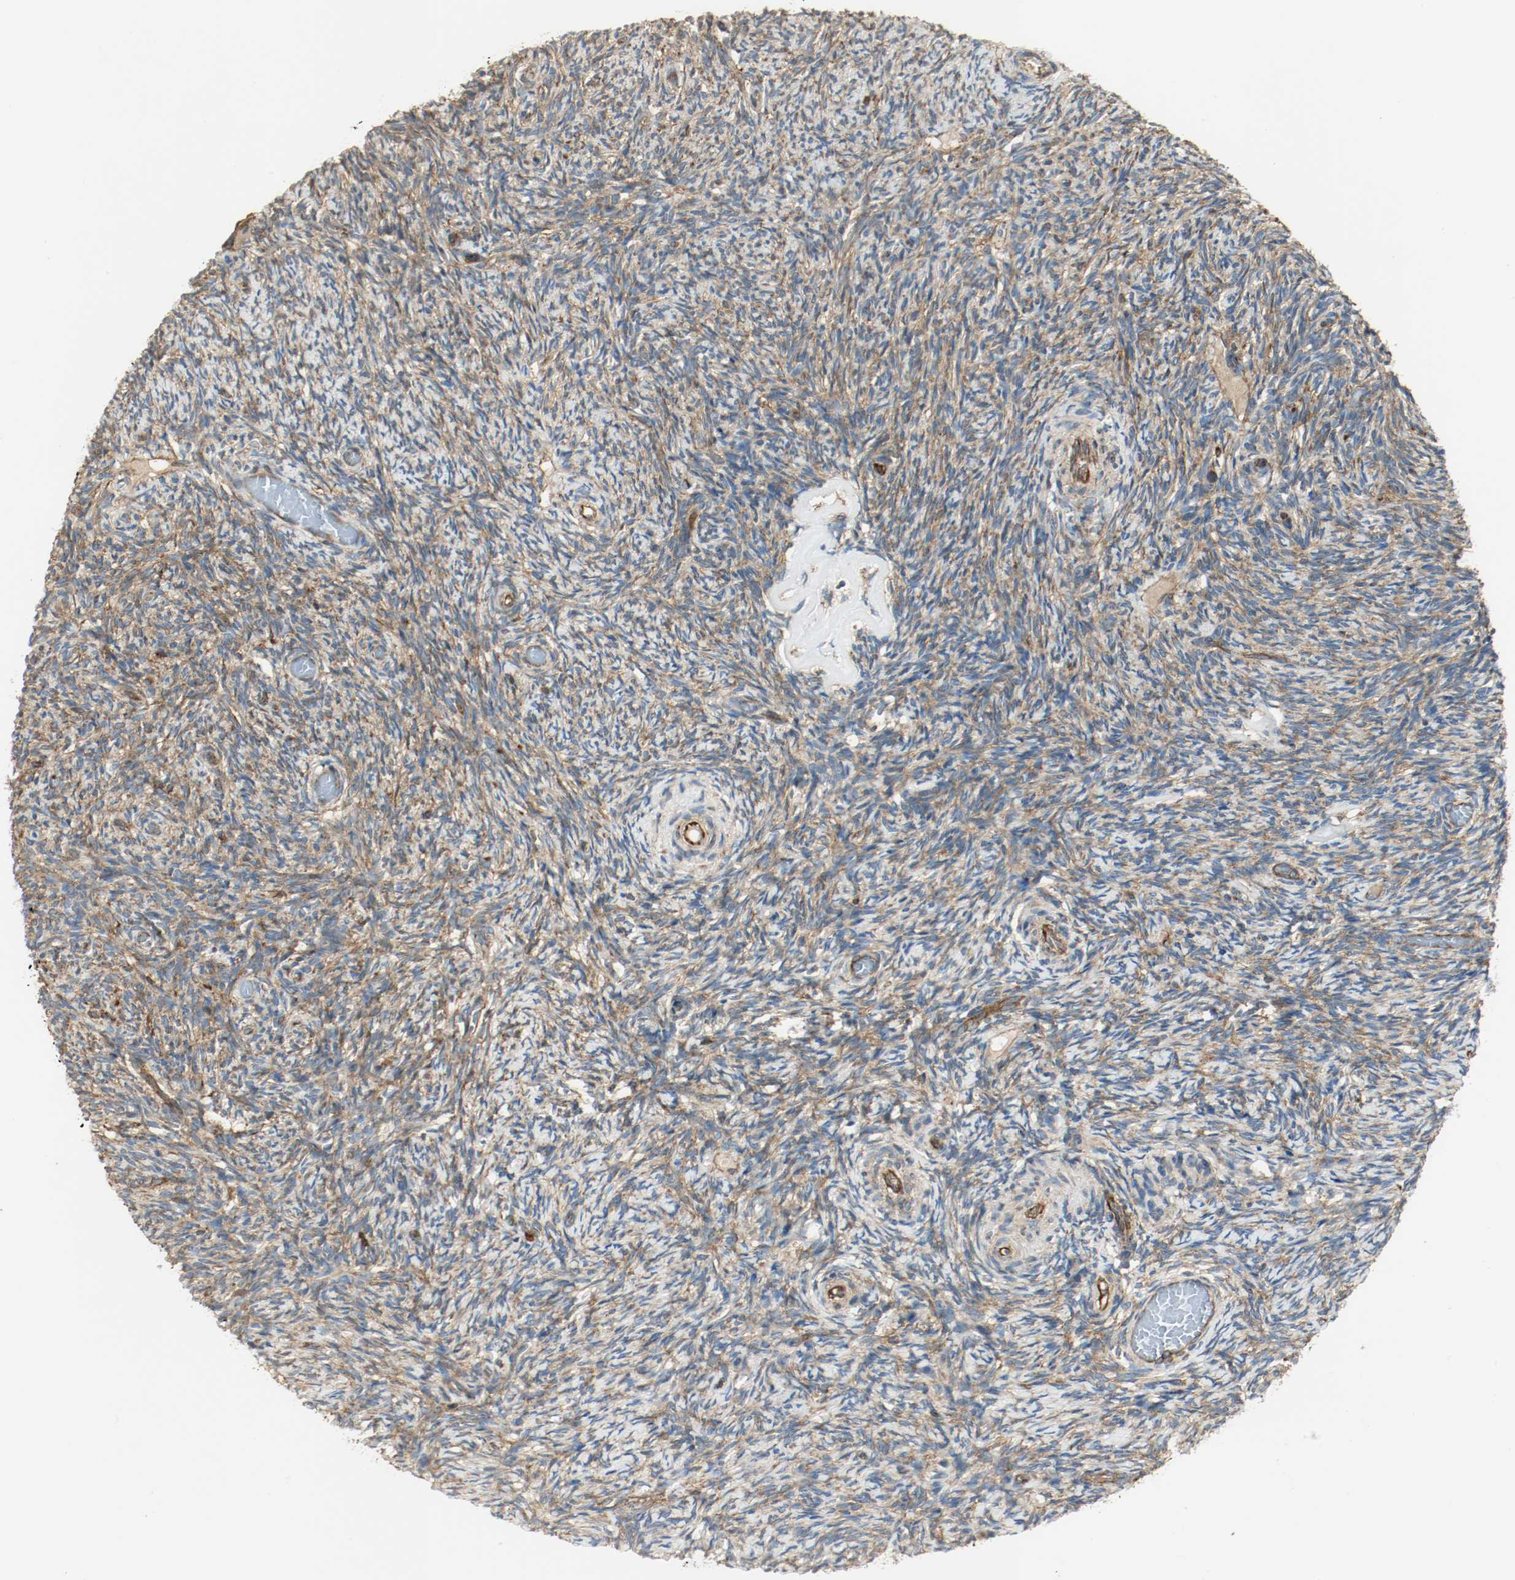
{"staining": {"intensity": "strong", "quantity": ">75%", "location": "cytoplasmic/membranous"}, "tissue": "ovary", "cell_type": "Follicle cells", "image_type": "normal", "snomed": [{"axis": "morphology", "description": "Normal tissue, NOS"}, {"axis": "topography", "description": "Ovary"}], "caption": "Strong cytoplasmic/membranous expression for a protein is appreciated in about >75% of follicle cells of unremarkable ovary using IHC.", "gene": "PLCG1", "patient": {"sex": "female", "age": 60}}